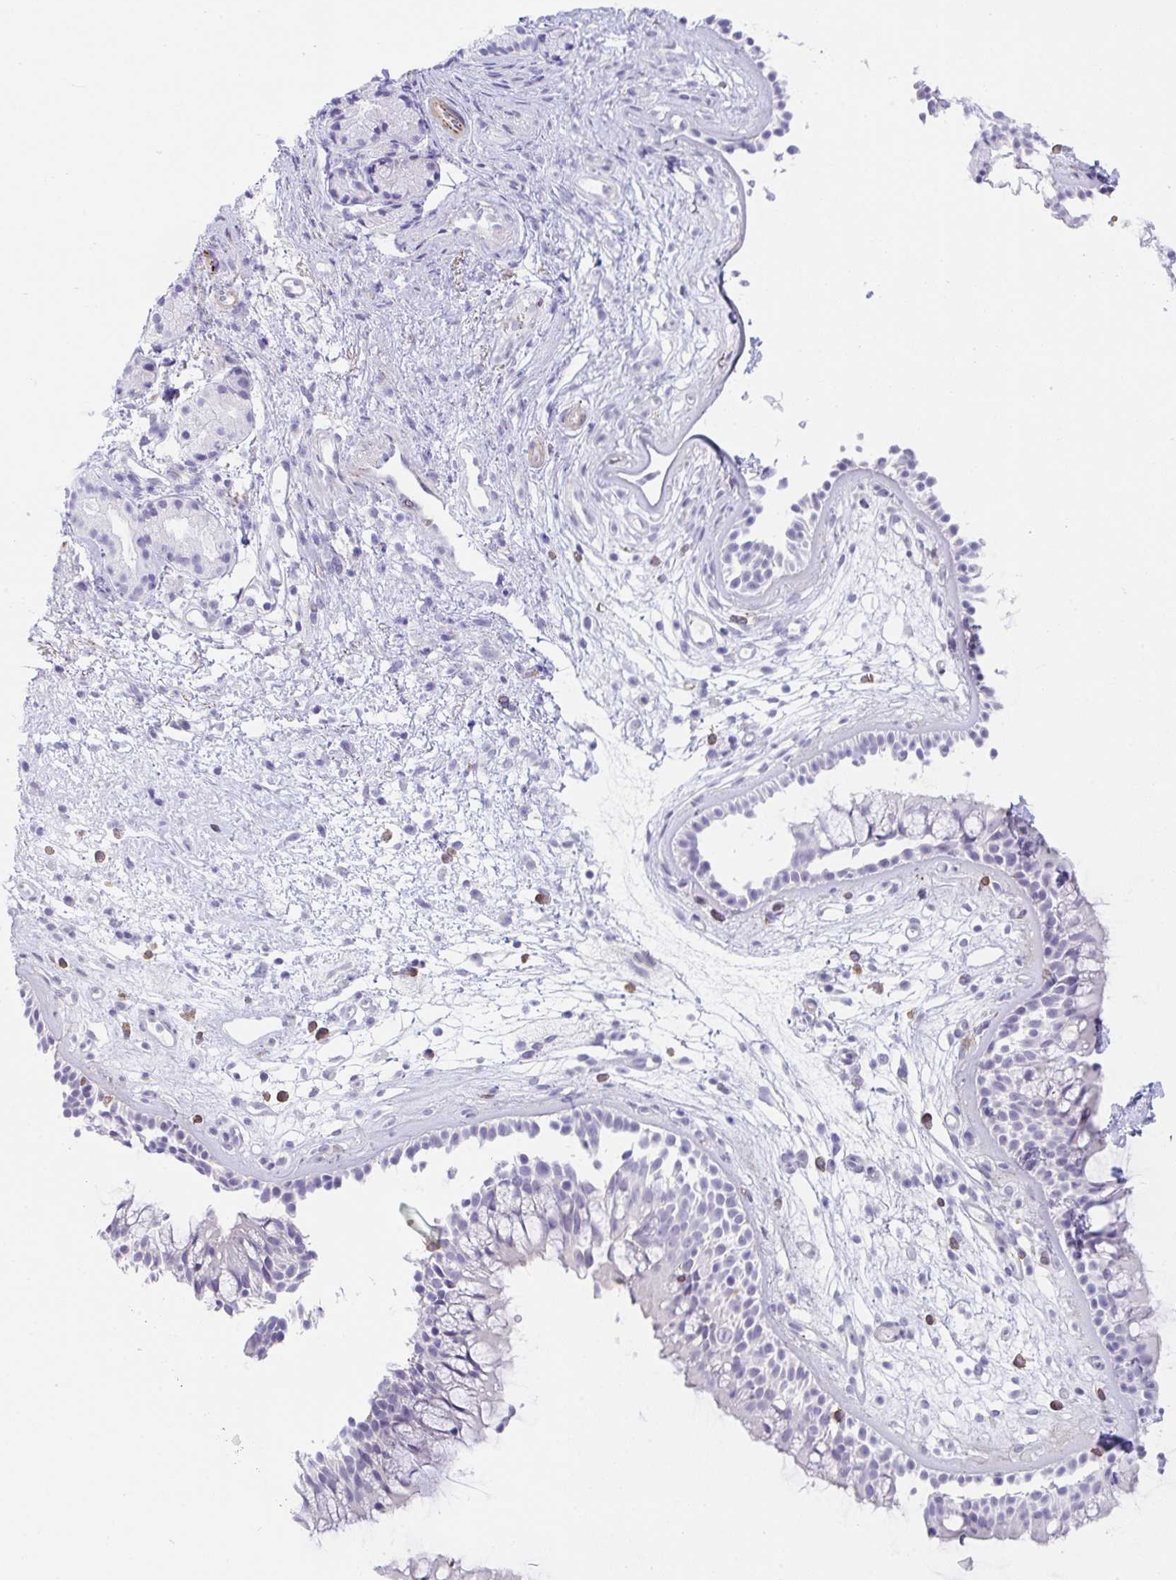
{"staining": {"intensity": "negative", "quantity": "none", "location": "none"}, "tissue": "nasopharynx", "cell_type": "Respiratory epithelial cells", "image_type": "normal", "snomed": [{"axis": "morphology", "description": "Normal tissue, NOS"}, {"axis": "topography", "description": "Nasopharynx"}], "caption": "IHC histopathology image of benign nasopharynx stained for a protein (brown), which shows no positivity in respiratory epithelial cells.", "gene": "KMT2E", "patient": {"sex": "female", "age": 70}}